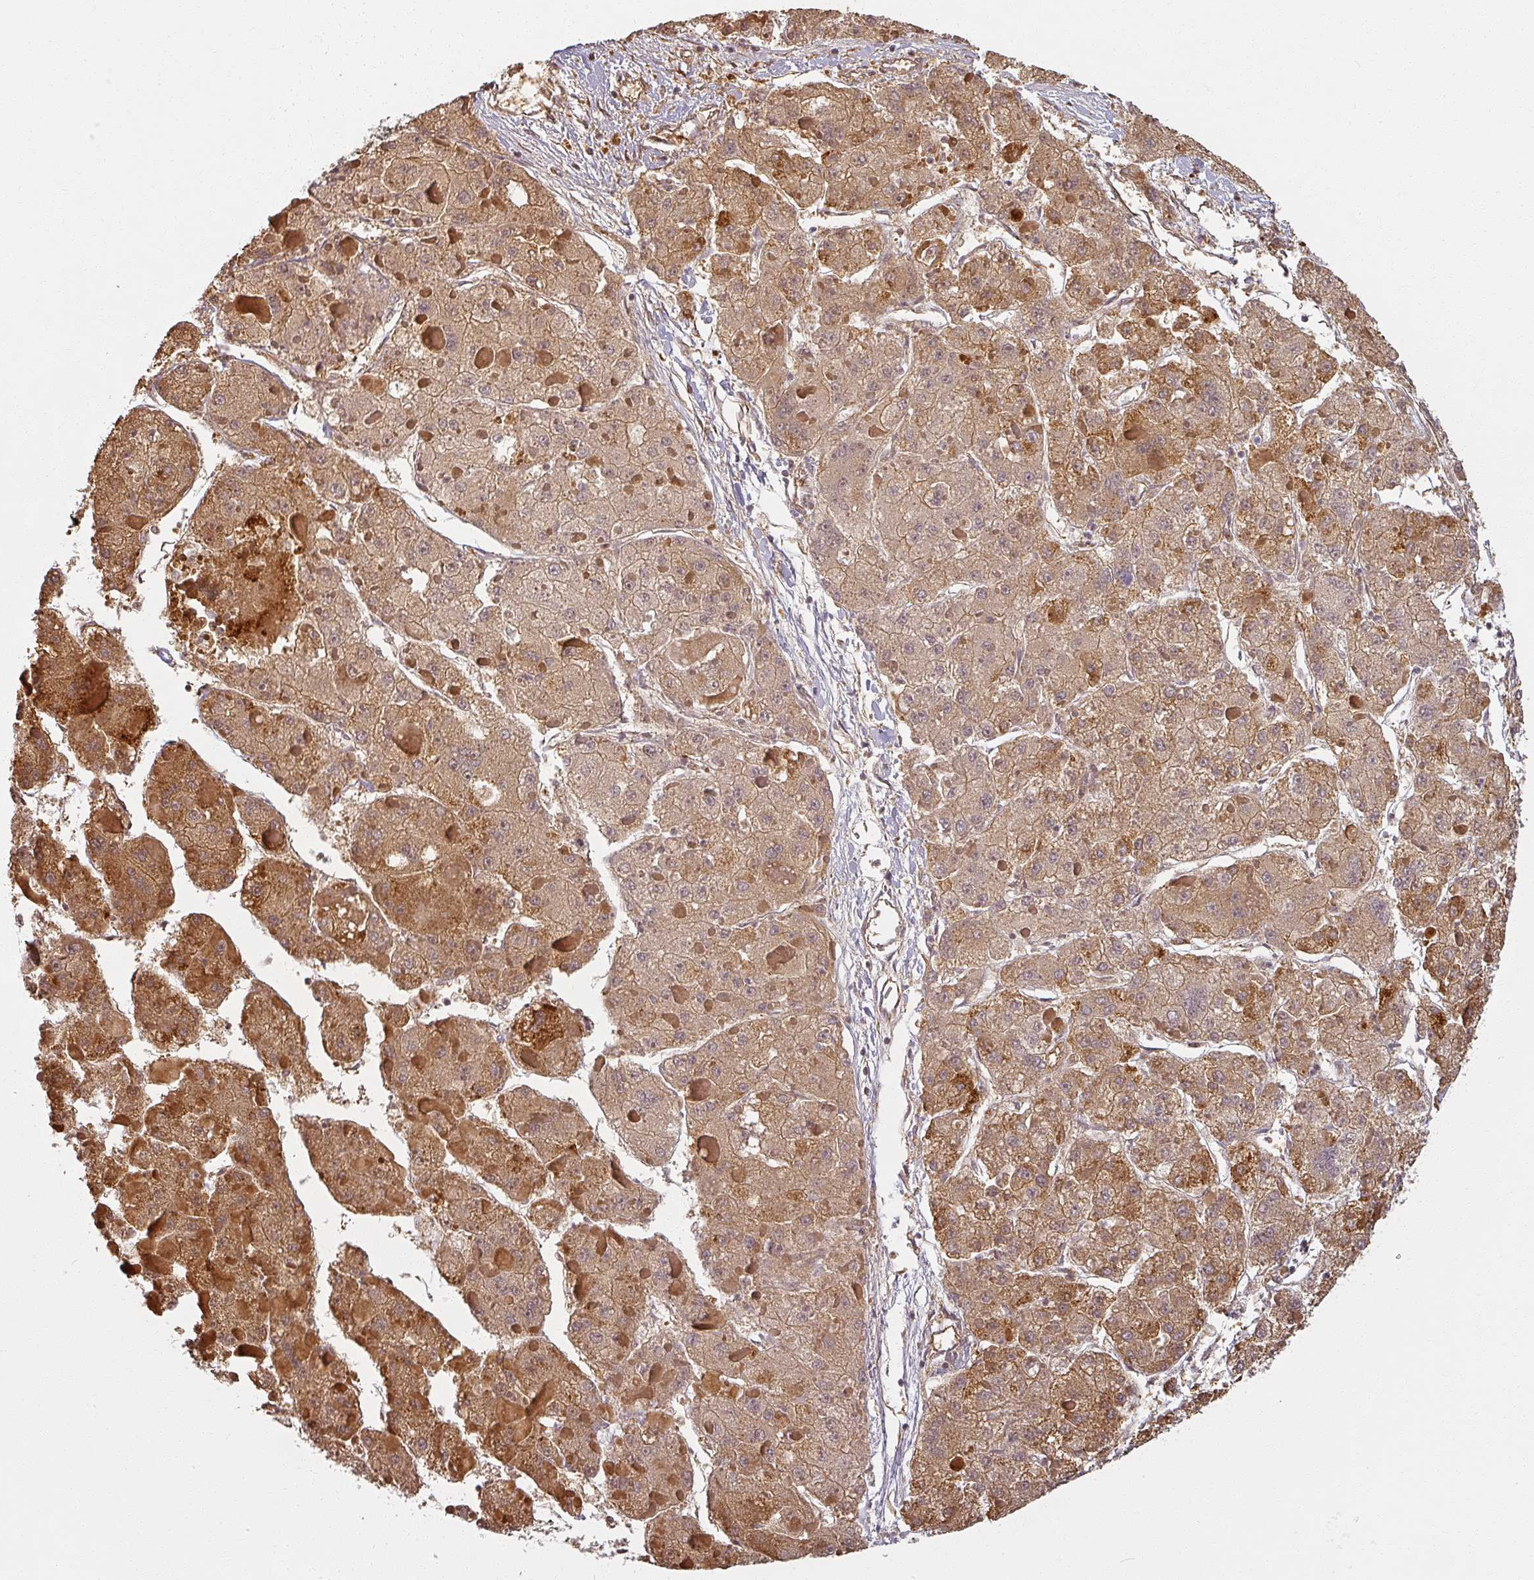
{"staining": {"intensity": "moderate", "quantity": ">75%", "location": "cytoplasmic/membranous,nuclear"}, "tissue": "liver cancer", "cell_type": "Tumor cells", "image_type": "cancer", "snomed": [{"axis": "morphology", "description": "Carcinoma, Hepatocellular, NOS"}, {"axis": "topography", "description": "Liver"}], "caption": "The immunohistochemical stain labels moderate cytoplasmic/membranous and nuclear expression in tumor cells of liver cancer (hepatocellular carcinoma) tissue.", "gene": "MED19", "patient": {"sex": "female", "age": 73}}